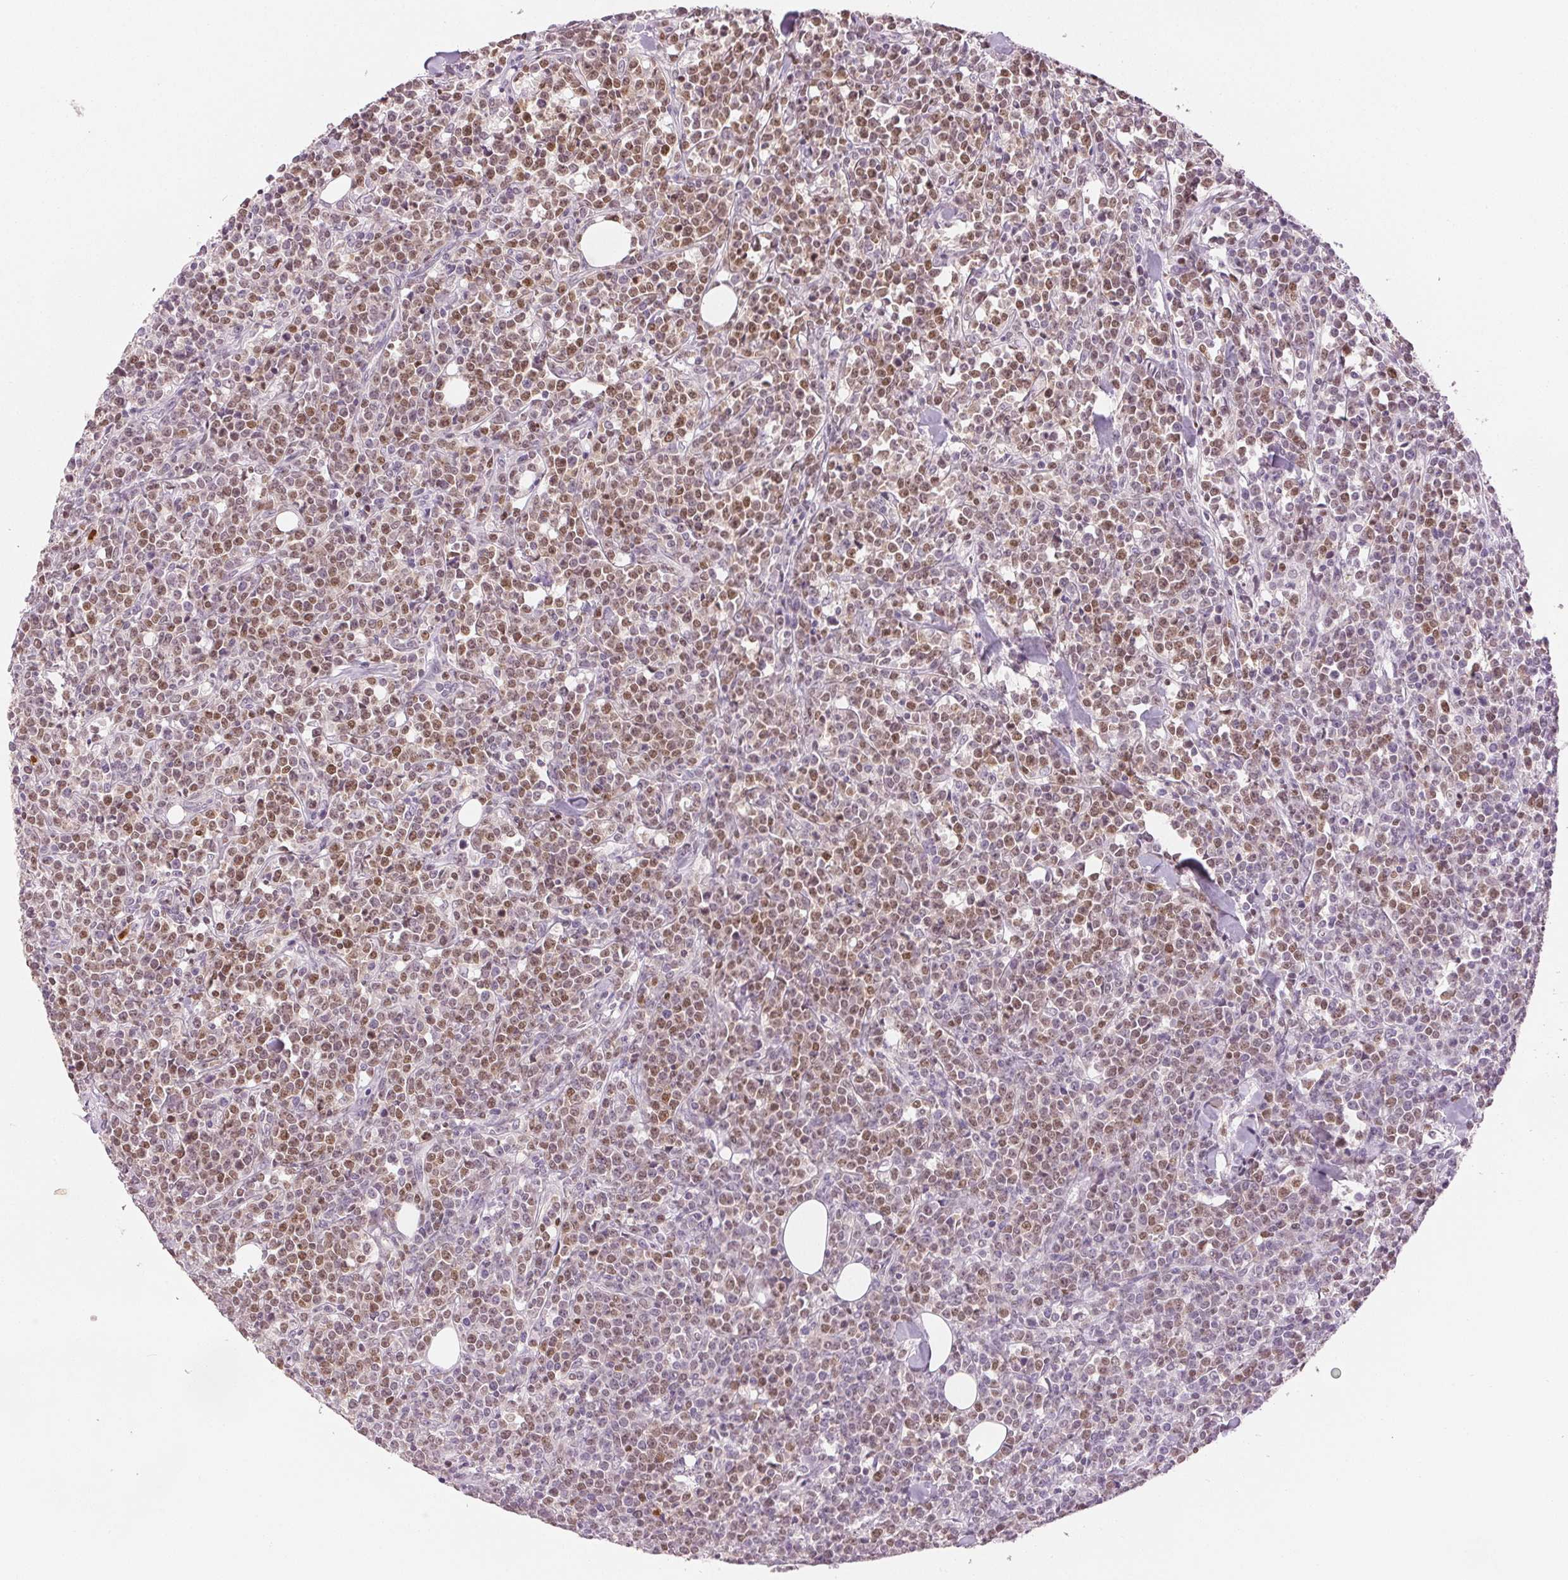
{"staining": {"intensity": "moderate", "quantity": "25%-75%", "location": "nuclear"}, "tissue": "lymphoma", "cell_type": "Tumor cells", "image_type": "cancer", "snomed": [{"axis": "morphology", "description": "Malignant lymphoma, non-Hodgkin's type, High grade"}, {"axis": "topography", "description": "Small intestine"}], "caption": "Immunohistochemical staining of lymphoma exhibits moderate nuclear protein staining in approximately 25%-75% of tumor cells. The staining was performed using DAB (3,3'-diaminobenzidine) to visualize the protein expression in brown, while the nuclei were stained in blue with hematoxylin (Magnification: 20x).", "gene": "RUNX2", "patient": {"sex": "female", "age": 56}}